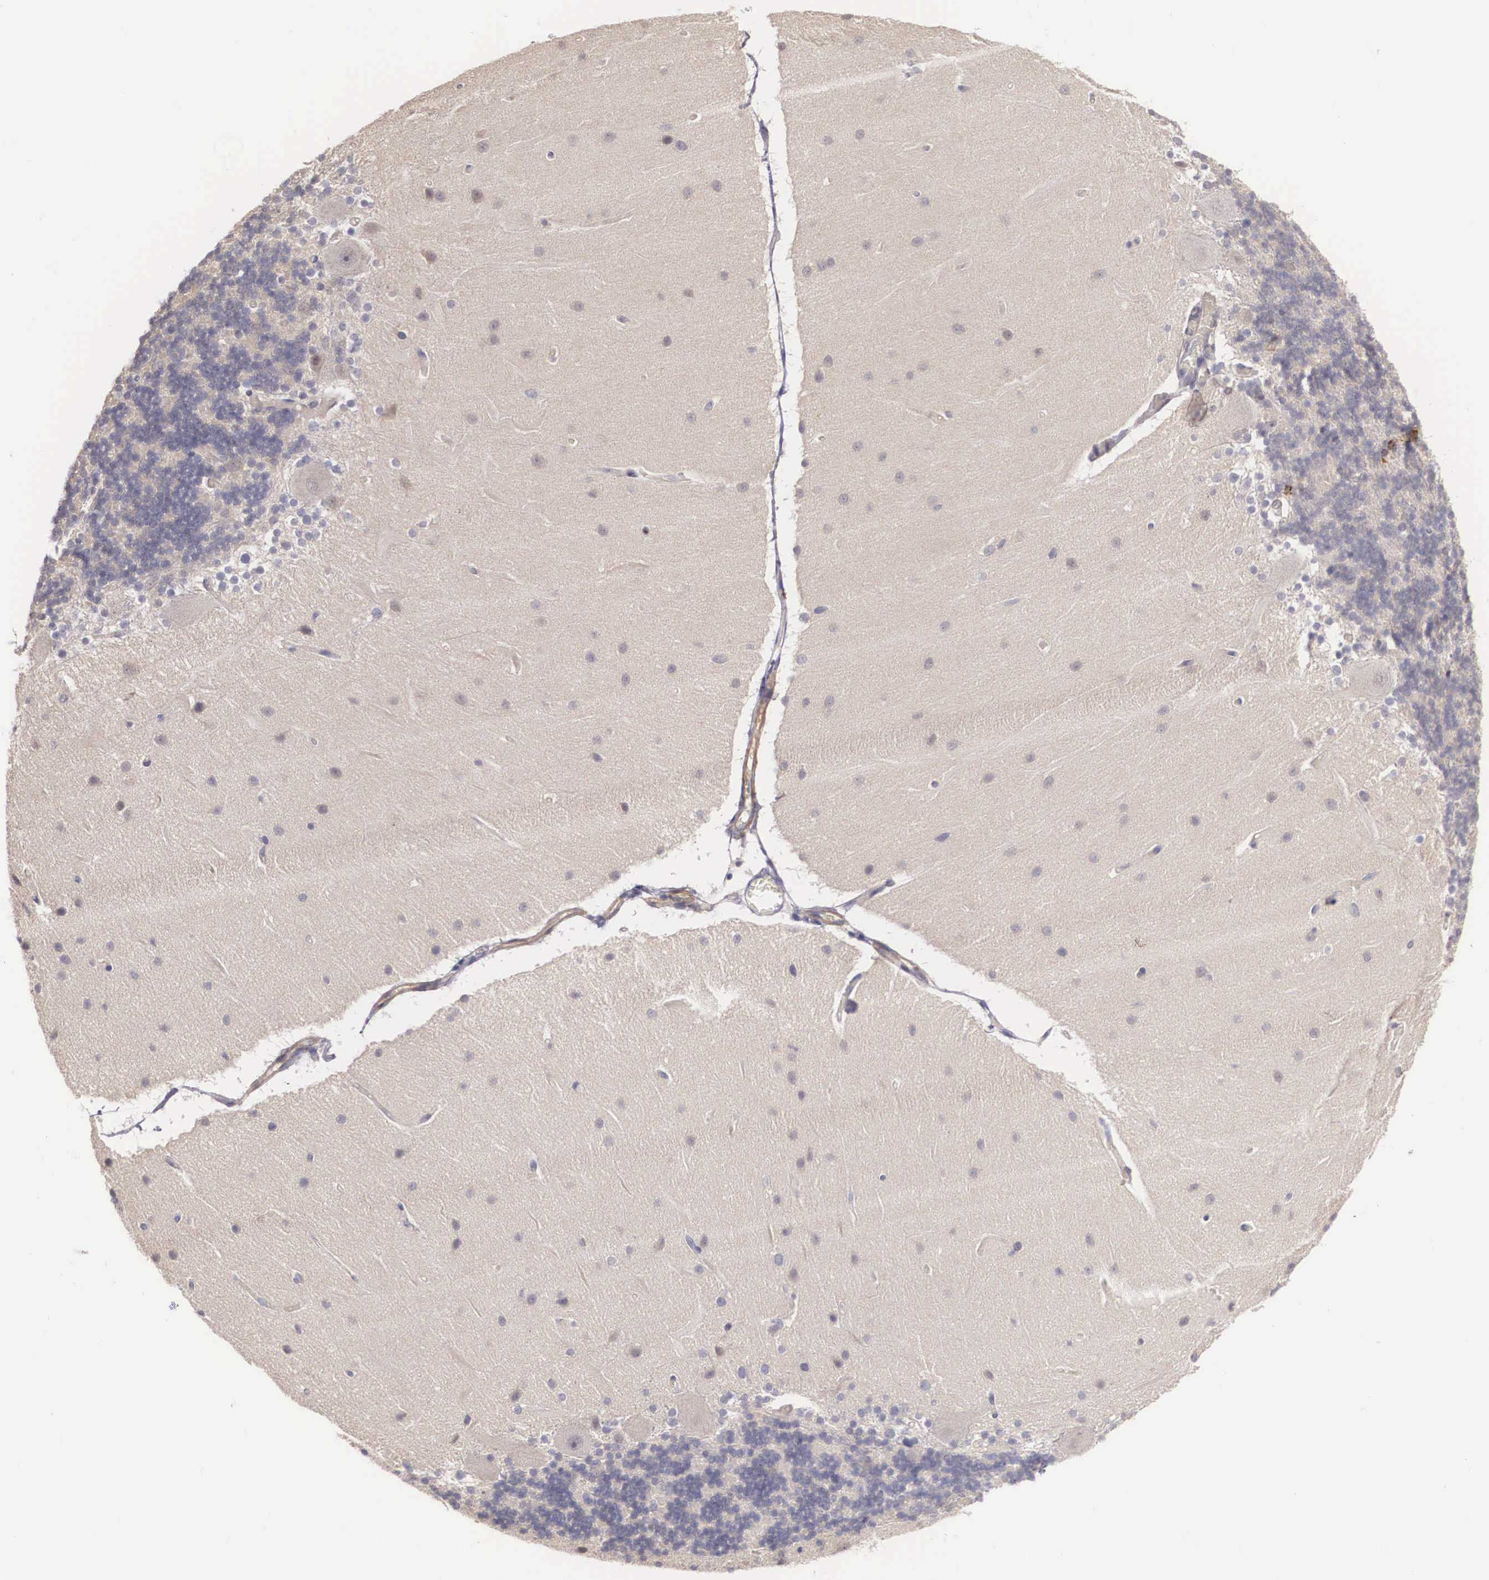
{"staining": {"intensity": "negative", "quantity": "none", "location": "none"}, "tissue": "cerebellum", "cell_type": "Cells in granular layer", "image_type": "normal", "snomed": [{"axis": "morphology", "description": "Normal tissue, NOS"}, {"axis": "topography", "description": "Cerebellum"}], "caption": "Cerebellum stained for a protein using IHC demonstrates no expression cells in granular layer.", "gene": "ENOX2", "patient": {"sex": "female", "age": 54}}